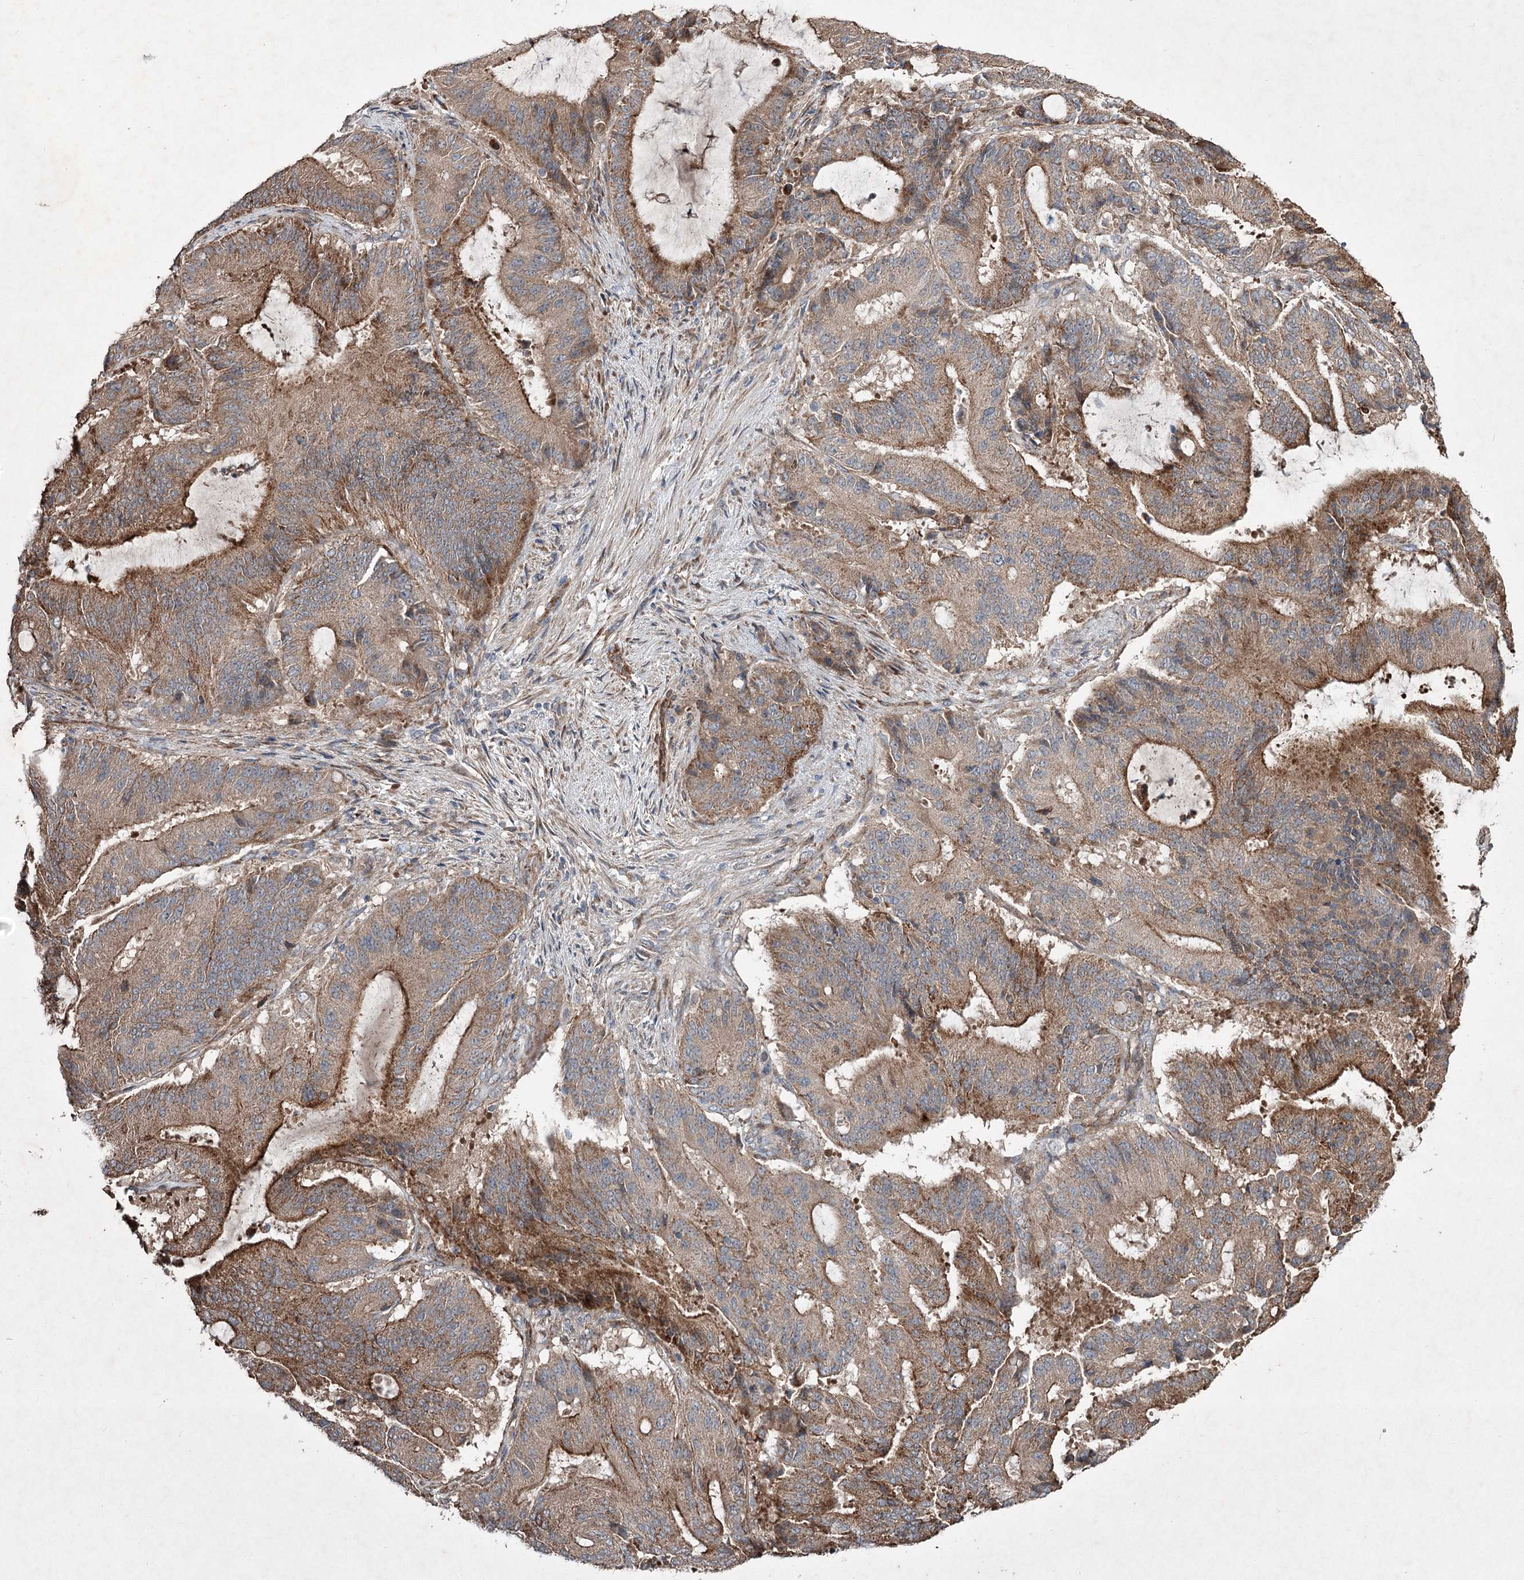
{"staining": {"intensity": "moderate", "quantity": ">75%", "location": "cytoplasmic/membranous"}, "tissue": "liver cancer", "cell_type": "Tumor cells", "image_type": "cancer", "snomed": [{"axis": "morphology", "description": "Normal tissue, NOS"}, {"axis": "morphology", "description": "Cholangiocarcinoma"}, {"axis": "topography", "description": "Liver"}, {"axis": "topography", "description": "Peripheral nerve tissue"}], "caption": "An image of human liver cholangiocarcinoma stained for a protein exhibits moderate cytoplasmic/membranous brown staining in tumor cells.", "gene": "SERINC5", "patient": {"sex": "female", "age": 73}}